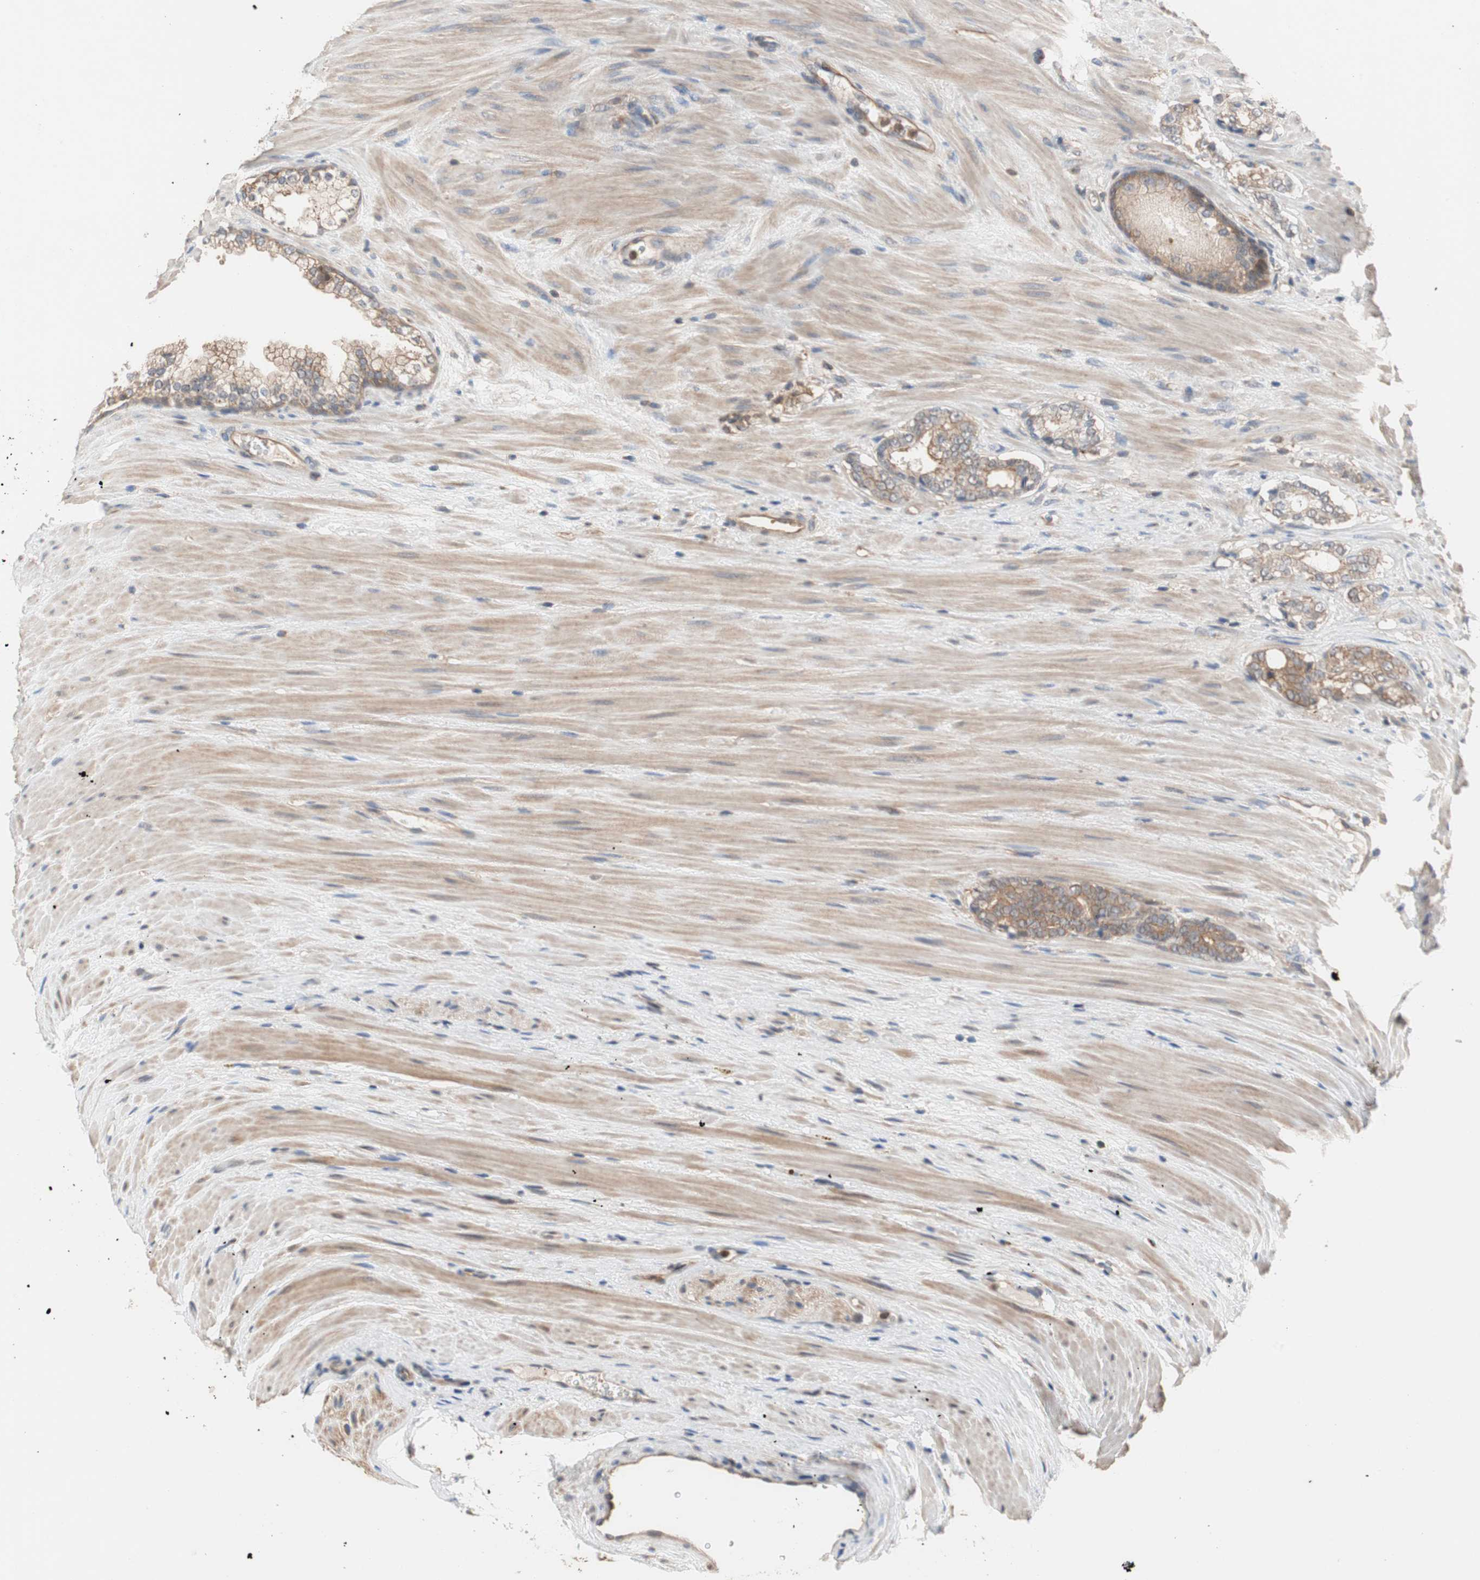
{"staining": {"intensity": "moderate", "quantity": ">75%", "location": "cytoplasmic/membranous"}, "tissue": "prostate cancer", "cell_type": "Tumor cells", "image_type": "cancer", "snomed": [{"axis": "morphology", "description": "Adenocarcinoma, Low grade"}, {"axis": "topography", "description": "Prostate"}], "caption": "This histopathology image shows immunohistochemistry staining of human prostate cancer, with medium moderate cytoplasmic/membranous staining in approximately >75% of tumor cells.", "gene": "MAP4K2", "patient": {"sex": "male", "age": 58}}